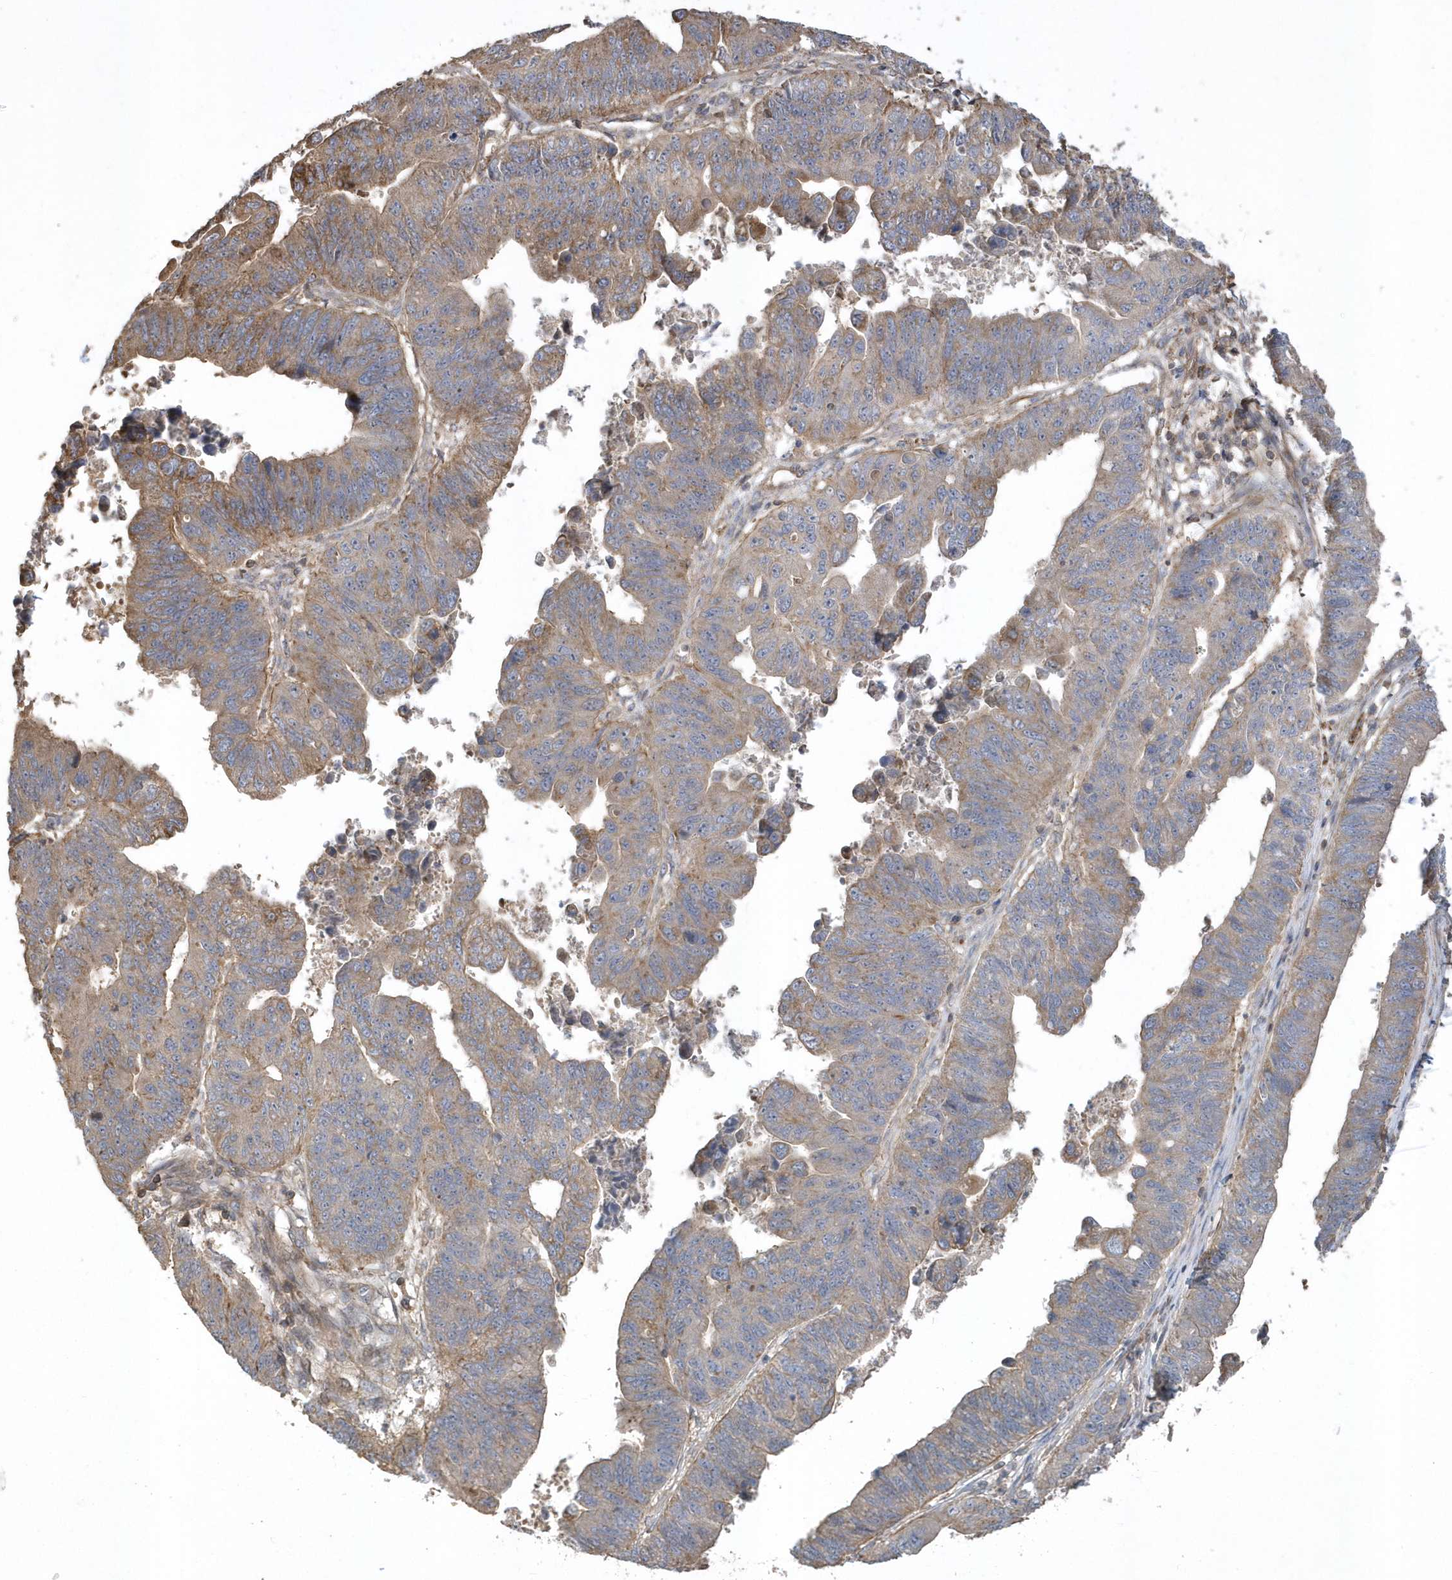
{"staining": {"intensity": "weak", "quantity": "25%-75%", "location": "cytoplasmic/membranous"}, "tissue": "stomach cancer", "cell_type": "Tumor cells", "image_type": "cancer", "snomed": [{"axis": "morphology", "description": "Adenocarcinoma, NOS"}, {"axis": "topography", "description": "Stomach"}], "caption": "Immunohistochemical staining of human adenocarcinoma (stomach) shows low levels of weak cytoplasmic/membranous staining in approximately 25%-75% of tumor cells. (IHC, brightfield microscopy, high magnification).", "gene": "SENP8", "patient": {"sex": "male", "age": 59}}